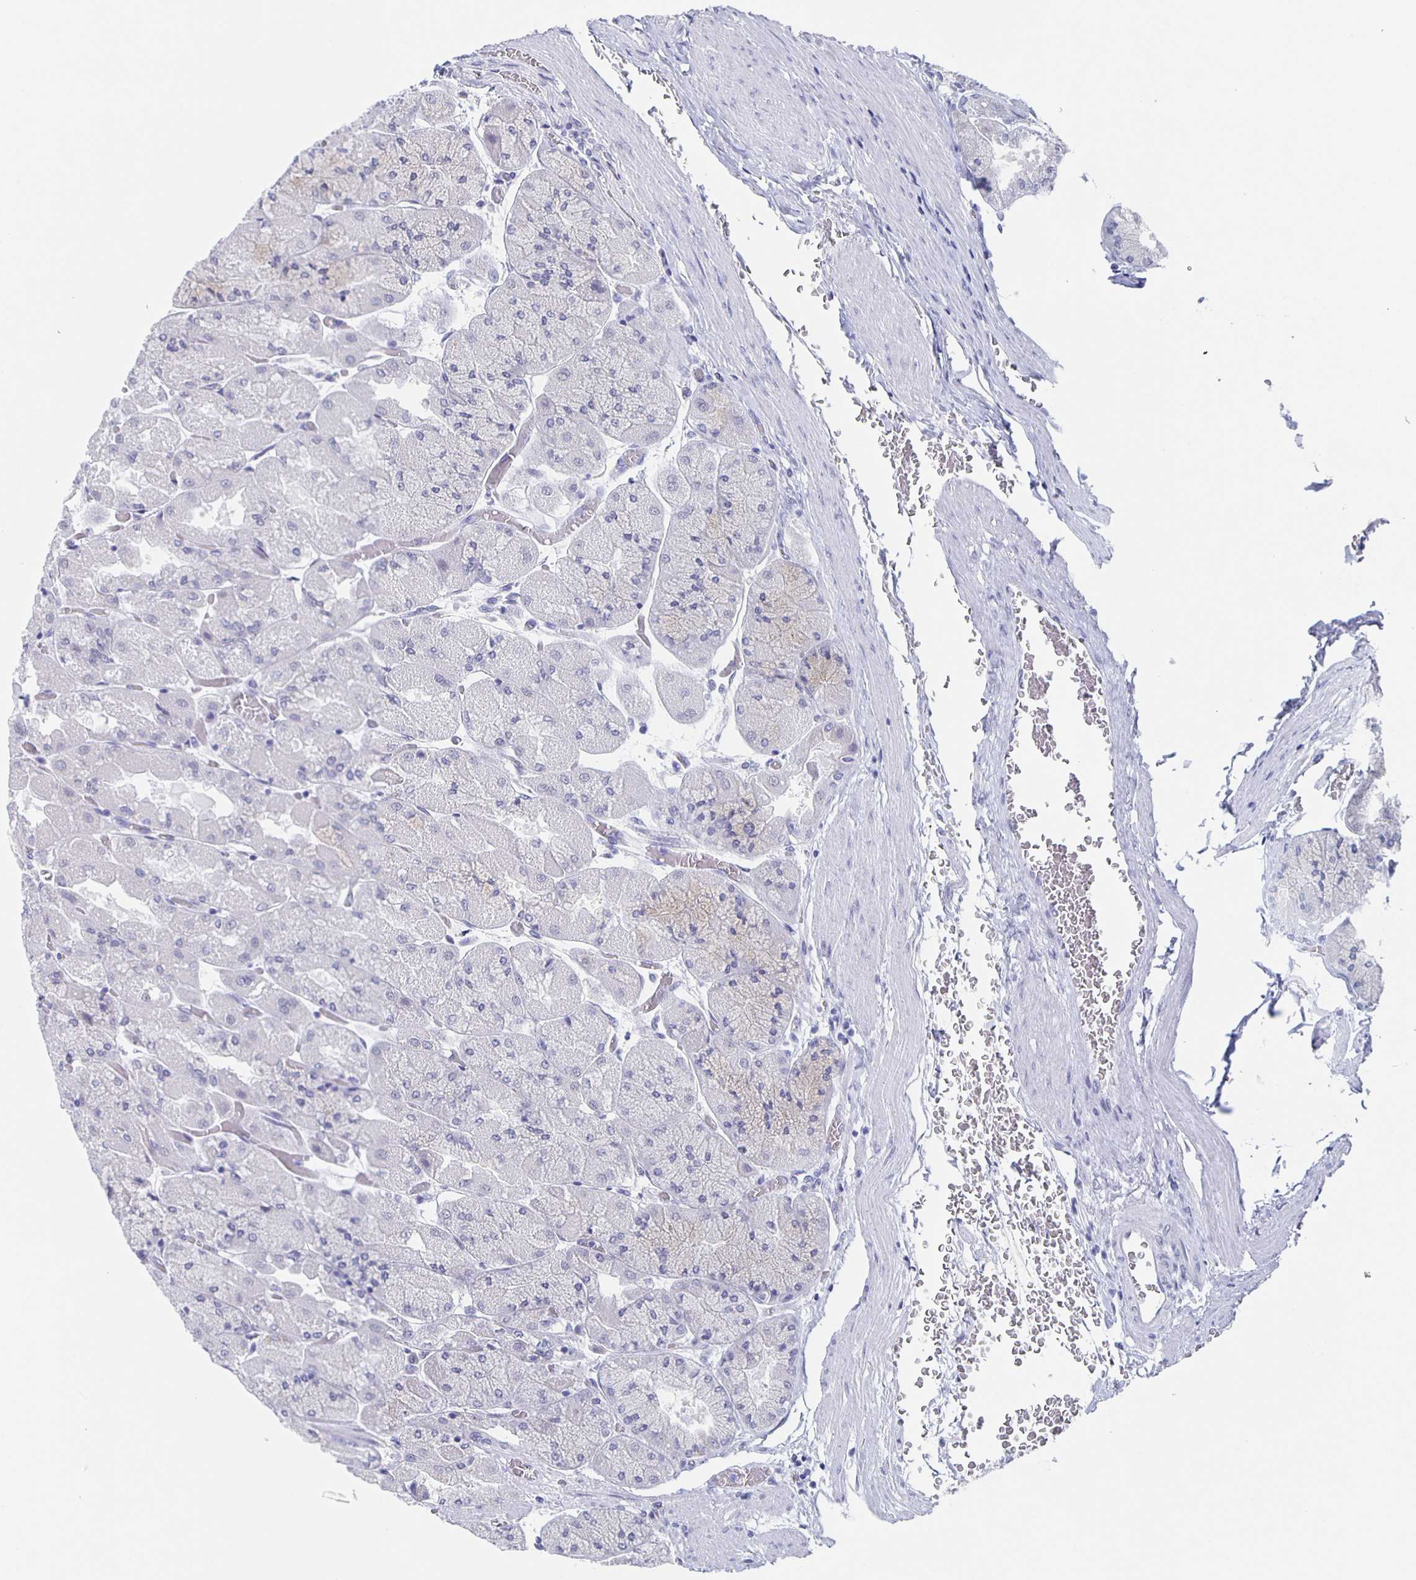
{"staining": {"intensity": "negative", "quantity": "none", "location": "none"}, "tissue": "stomach", "cell_type": "Glandular cells", "image_type": "normal", "snomed": [{"axis": "morphology", "description": "Normal tissue, NOS"}, {"axis": "topography", "description": "Stomach"}], "caption": "DAB immunohistochemical staining of unremarkable stomach reveals no significant expression in glandular cells.", "gene": "CCDC17", "patient": {"sex": "female", "age": 61}}